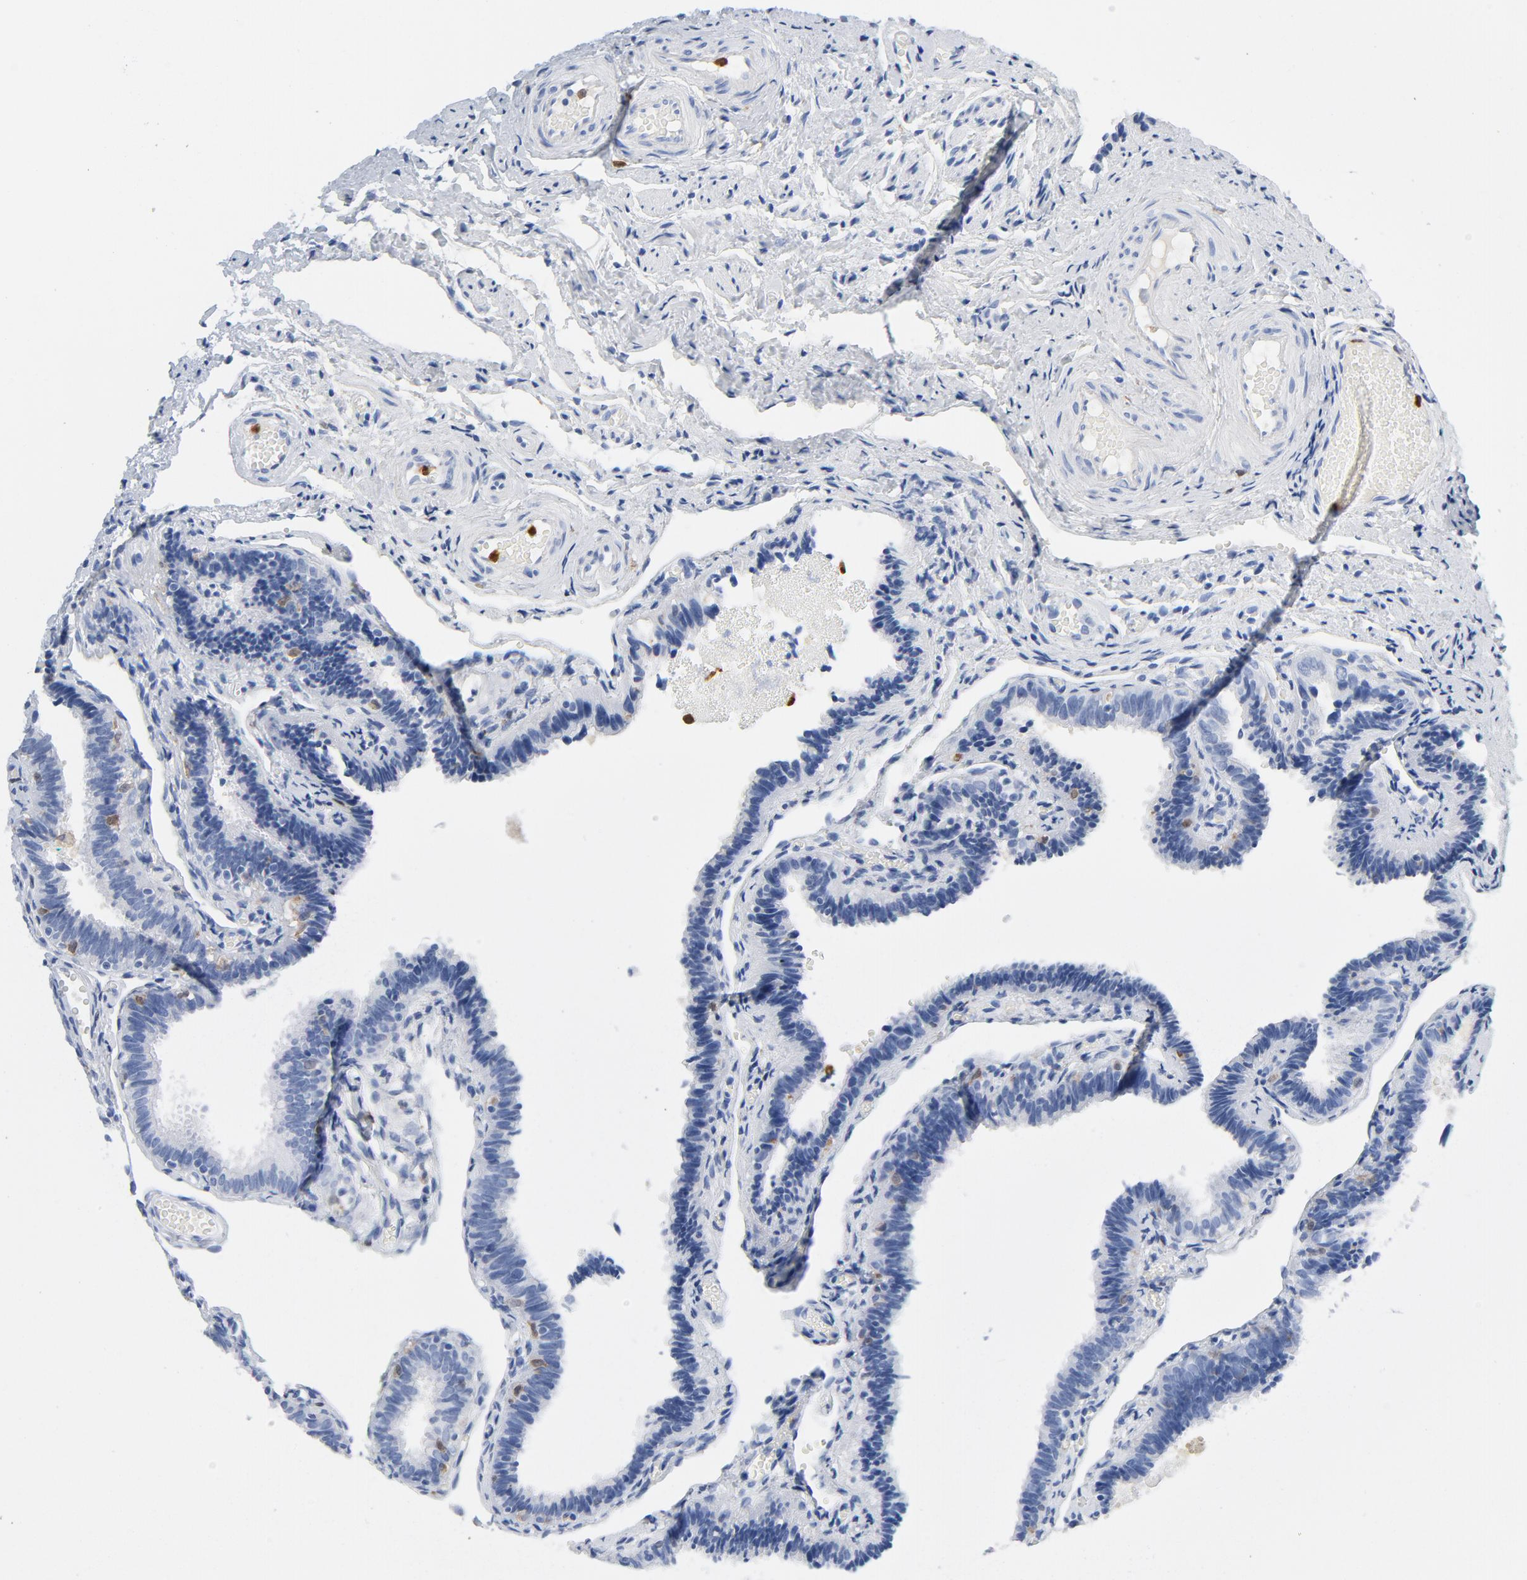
{"staining": {"intensity": "negative", "quantity": "none", "location": "none"}, "tissue": "fallopian tube", "cell_type": "Glandular cells", "image_type": "normal", "snomed": [{"axis": "morphology", "description": "Normal tissue, NOS"}, {"axis": "topography", "description": "Fallopian tube"}], "caption": "There is no significant staining in glandular cells of fallopian tube. (Stains: DAB IHC with hematoxylin counter stain, Microscopy: brightfield microscopy at high magnification).", "gene": "NCF1", "patient": {"sex": "female", "age": 46}}